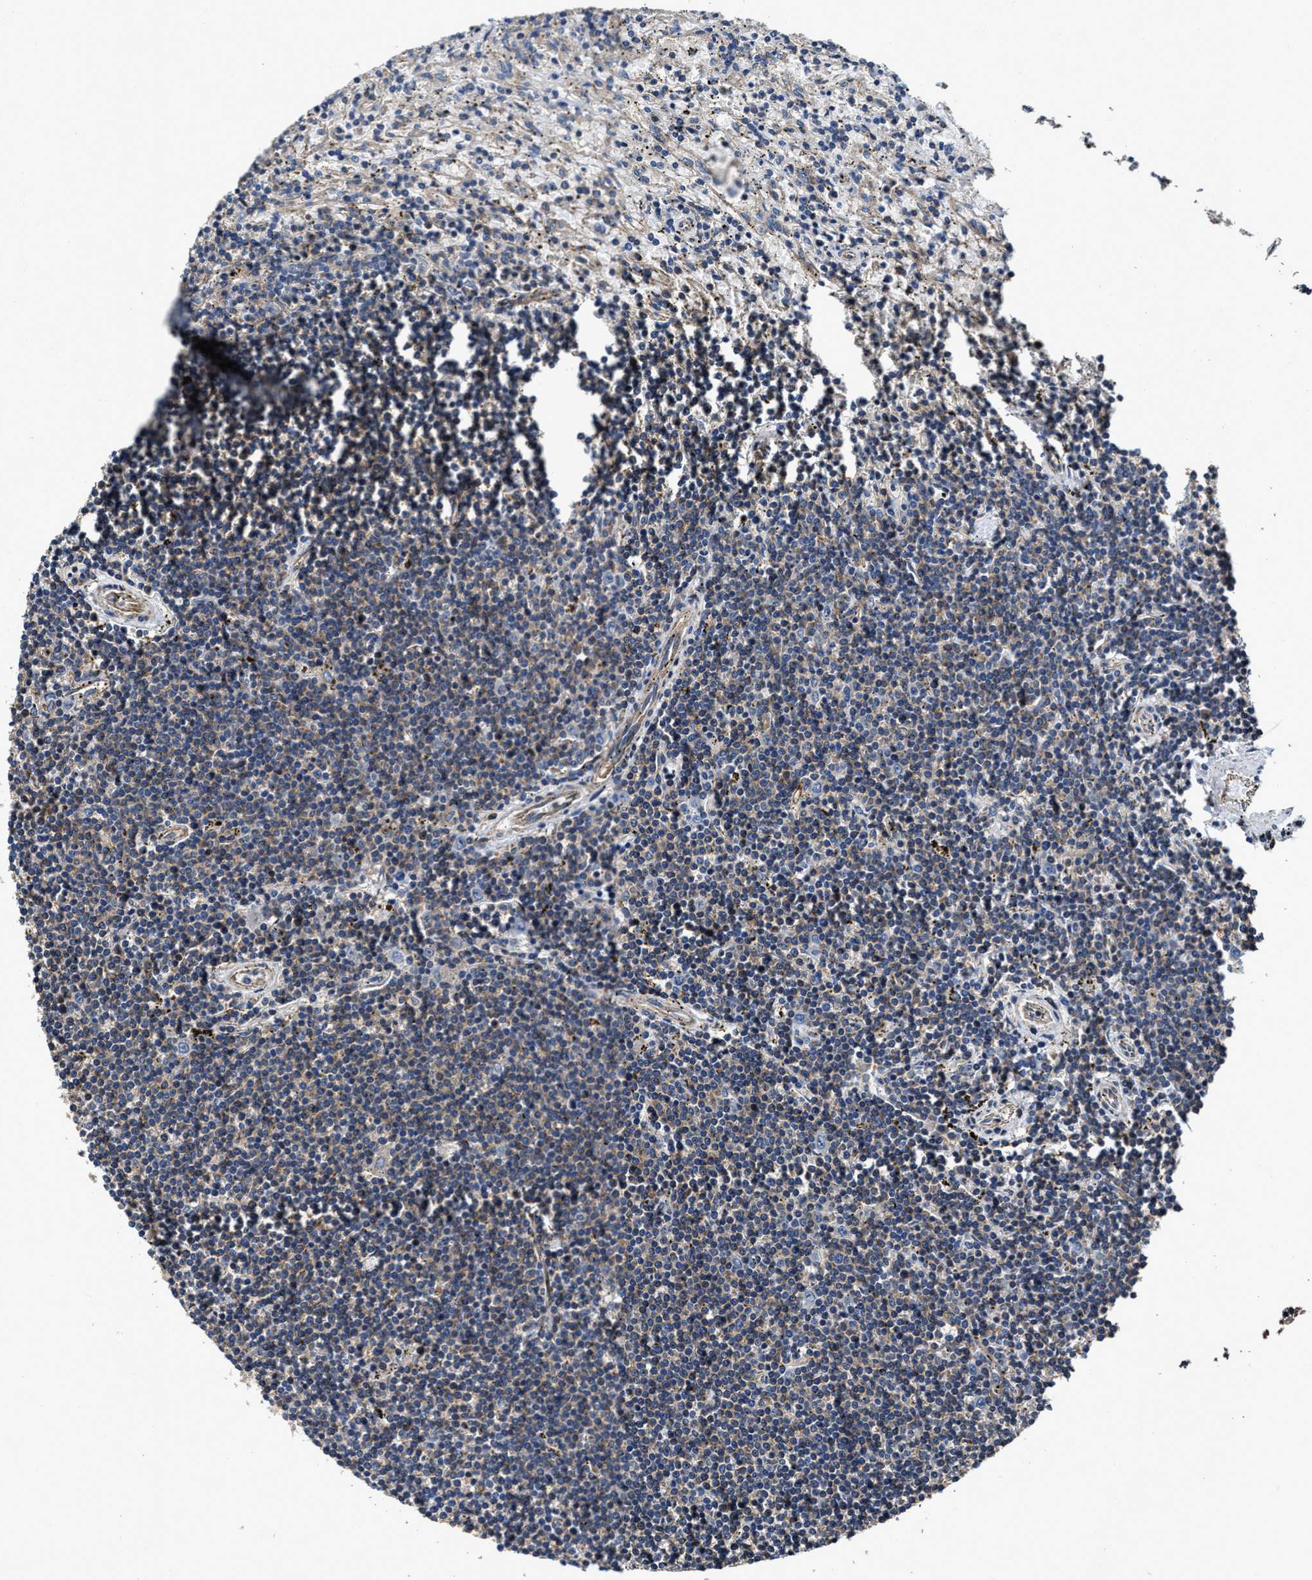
{"staining": {"intensity": "negative", "quantity": "none", "location": "none"}, "tissue": "lymphoma", "cell_type": "Tumor cells", "image_type": "cancer", "snomed": [{"axis": "morphology", "description": "Malignant lymphoma, non-Hodgkin's type, Low grade"}, {"axis": "topography", "description": "Spleen"}], "caption": "Immunohistochemical staining of lymphoma demonstrates no significant expression in tumor cells. (Stains: DAB (3,3'-diaminobenzidine) immunohistochemistry with hematoxylin counter stain, Microscopy: brightfield microscopy at high magnification).", "gene": "PTAR1", "patient": {"sex": "male", "age": 76}}